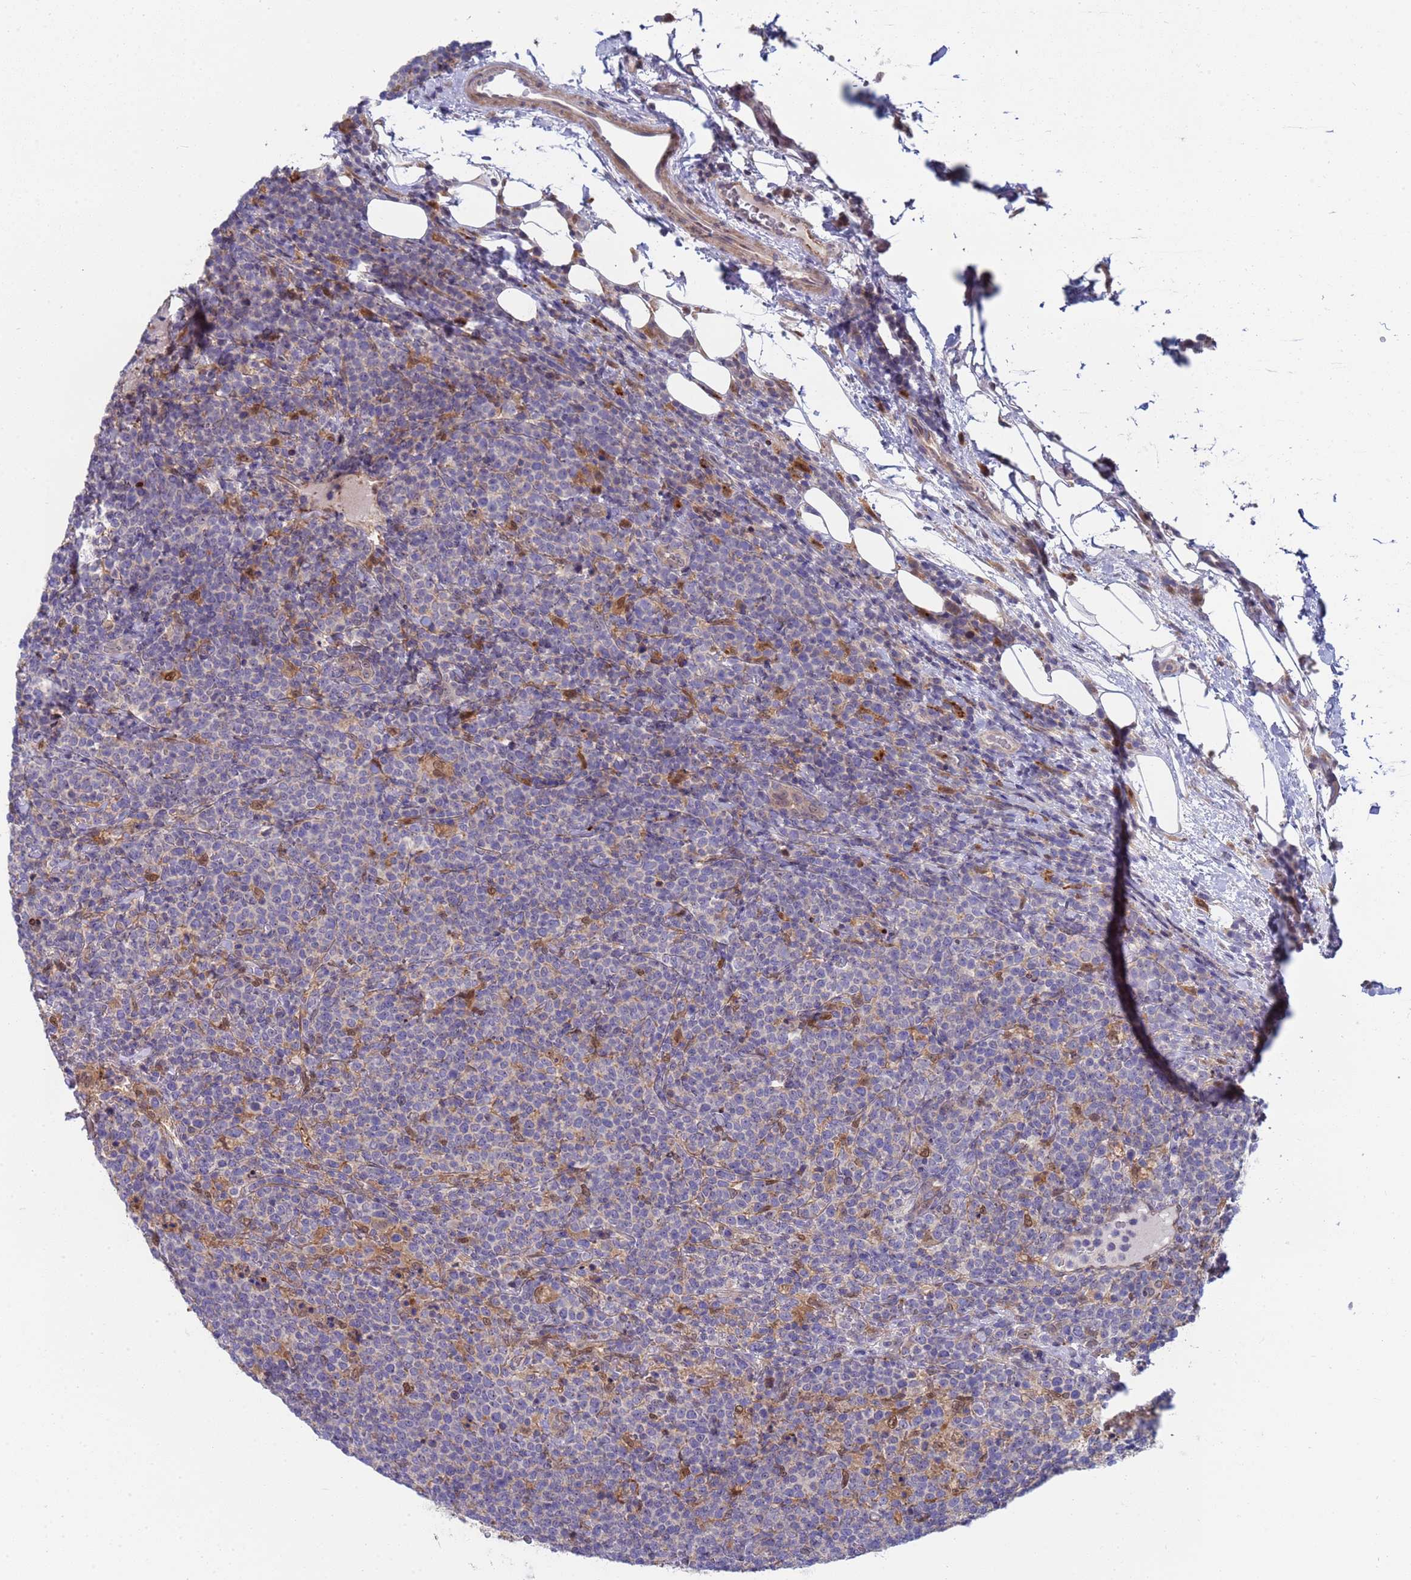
{"staining": {"intensity": "negative", "quantity": "none", "location": "none"}, "tissue": "lymphoma", "cell_type": "Tumor cells", "image_type": "cancer", "snomed": [{"axis": "morphology", "description": "Malignant lymphoma, non-Hodgkin's type, High grade"}, {"axis": "topography", "description": "Lymph node"}], "caption": "Tumor cells show no significant staining in high-grade malignant lymphoma, non-Hodgkin's type. (Stains: DAB immunohistochemistry (IHC) with hematoxylin counter stain, Microscopy: brightfield microscopy at high magnification).", "gene": "ENOSF1", "patient": {"sex": "male", "age": 61}}